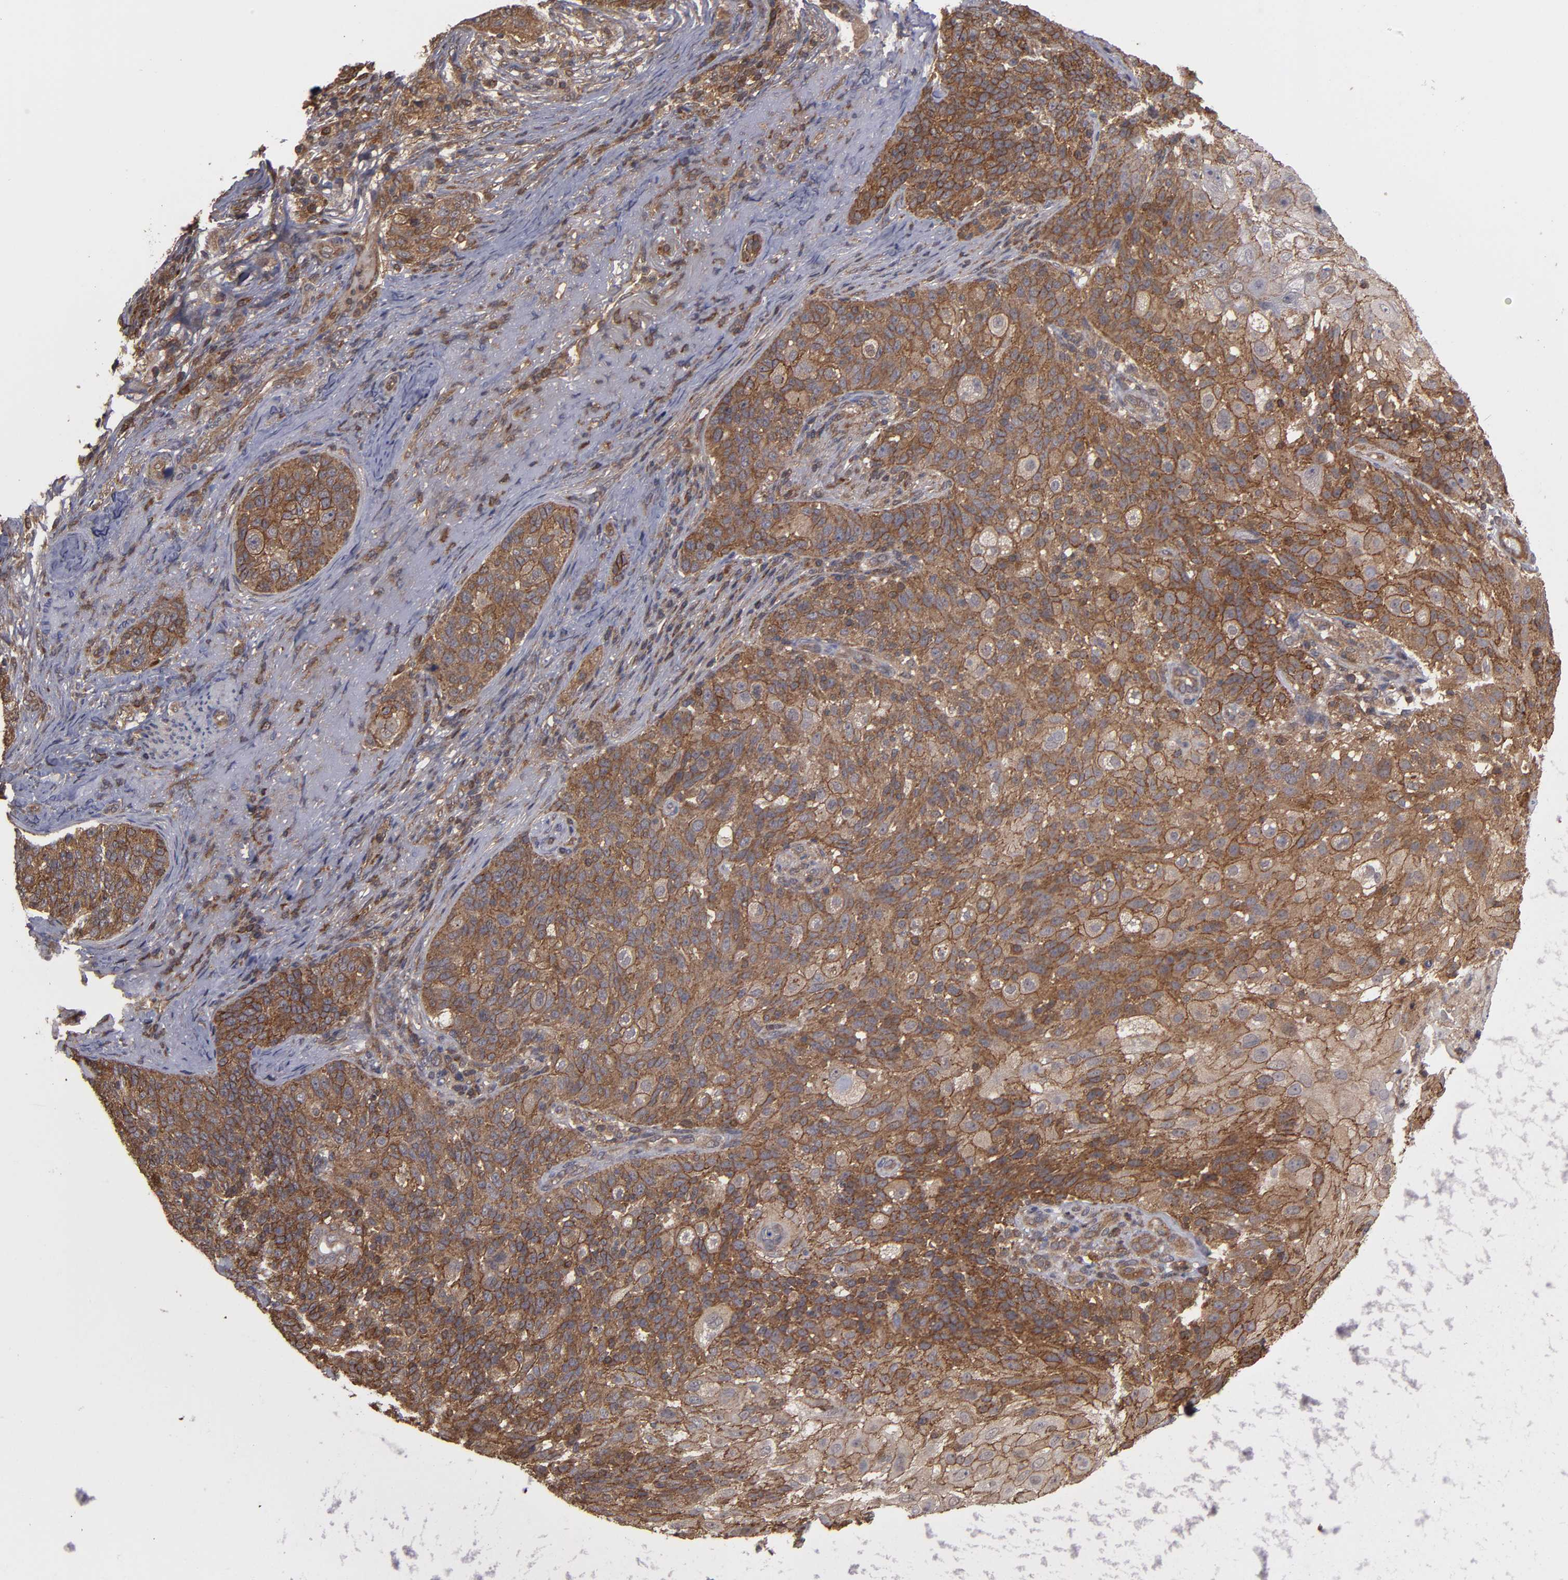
{"staining": {"intensity": "moderate", "quantity": "25%-75%", "location": "cytoplasmic/membranous"}, "tissue": "skin cancer", "cell_type": "Tumor cells", "image_type": "cancer", "snomed": [{"axis": "morphology", "description": "Normal tissue, NOS"}, {"axis": "morphology", "description": "Squamous cell carcinoma, NOS"}, {"axis": "topography", "description": "Skin"}], "caption": "Skin squamous cell carcinoma stained with immunohistochemistry demonstrates moderate cytoplasmic/membranous positivity in approximately 25%-75% of tumor cells.", "gene": "RPS6KA6", "patient": {"sex": "female", "age": 83}}